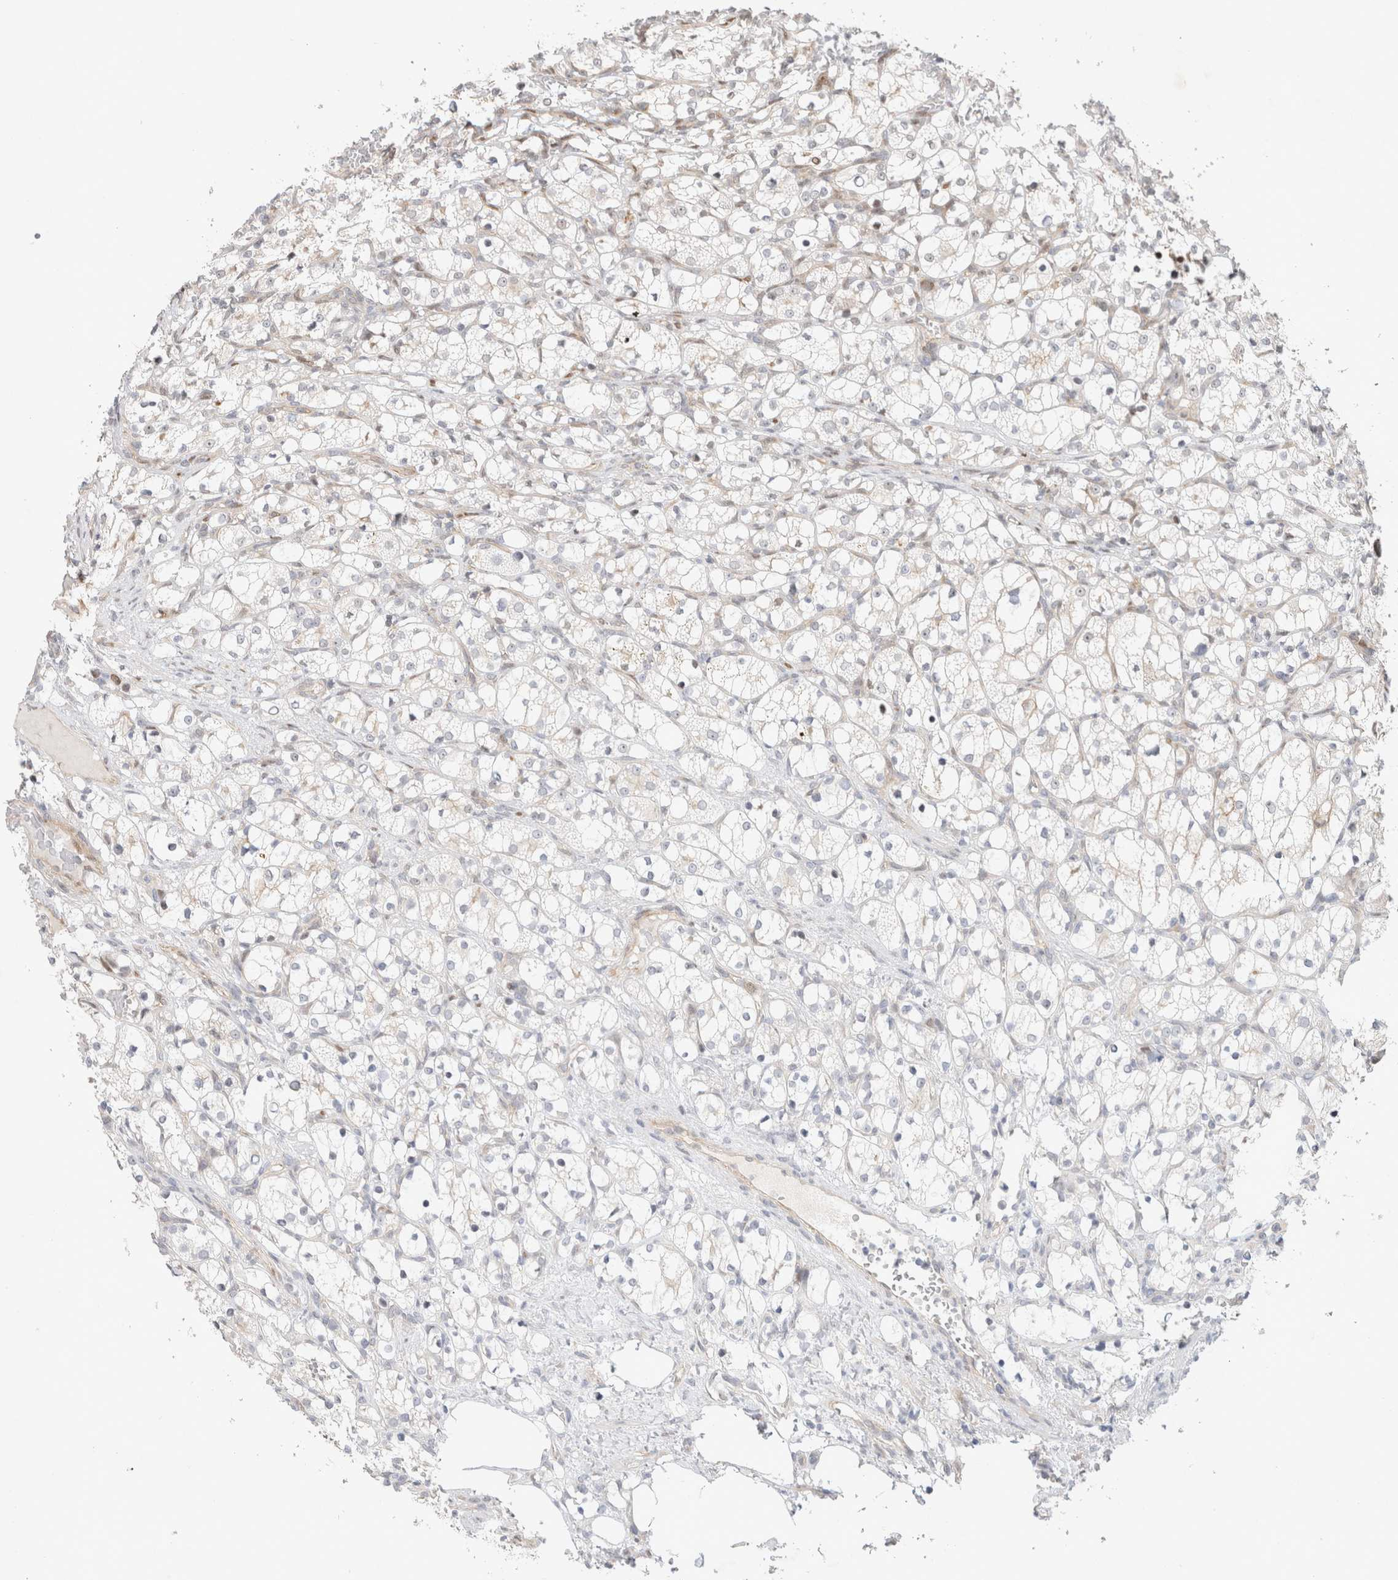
{"staining": {"intensity": "negative", "quantity": "none", "location": "none"}, "tissue": "renal cancer", "cell_type": "Tumor cells", "image_type": "cancer", "snomed": [{"axis": "morphology", "description": "Adenocarcinoma, NOS"}, {"axis": "topography", "description": "Kidney"}], "caption": "IHC photomicrograph of neoplastic tissue: human adenocarcinoma (renal) stained with DAB reveals no significant protein staining in tumor cells. (IHC, brightfield microscopy, high magnification).", "gene": "TCF4", "patient": {"sex": "female", "age": 69}}